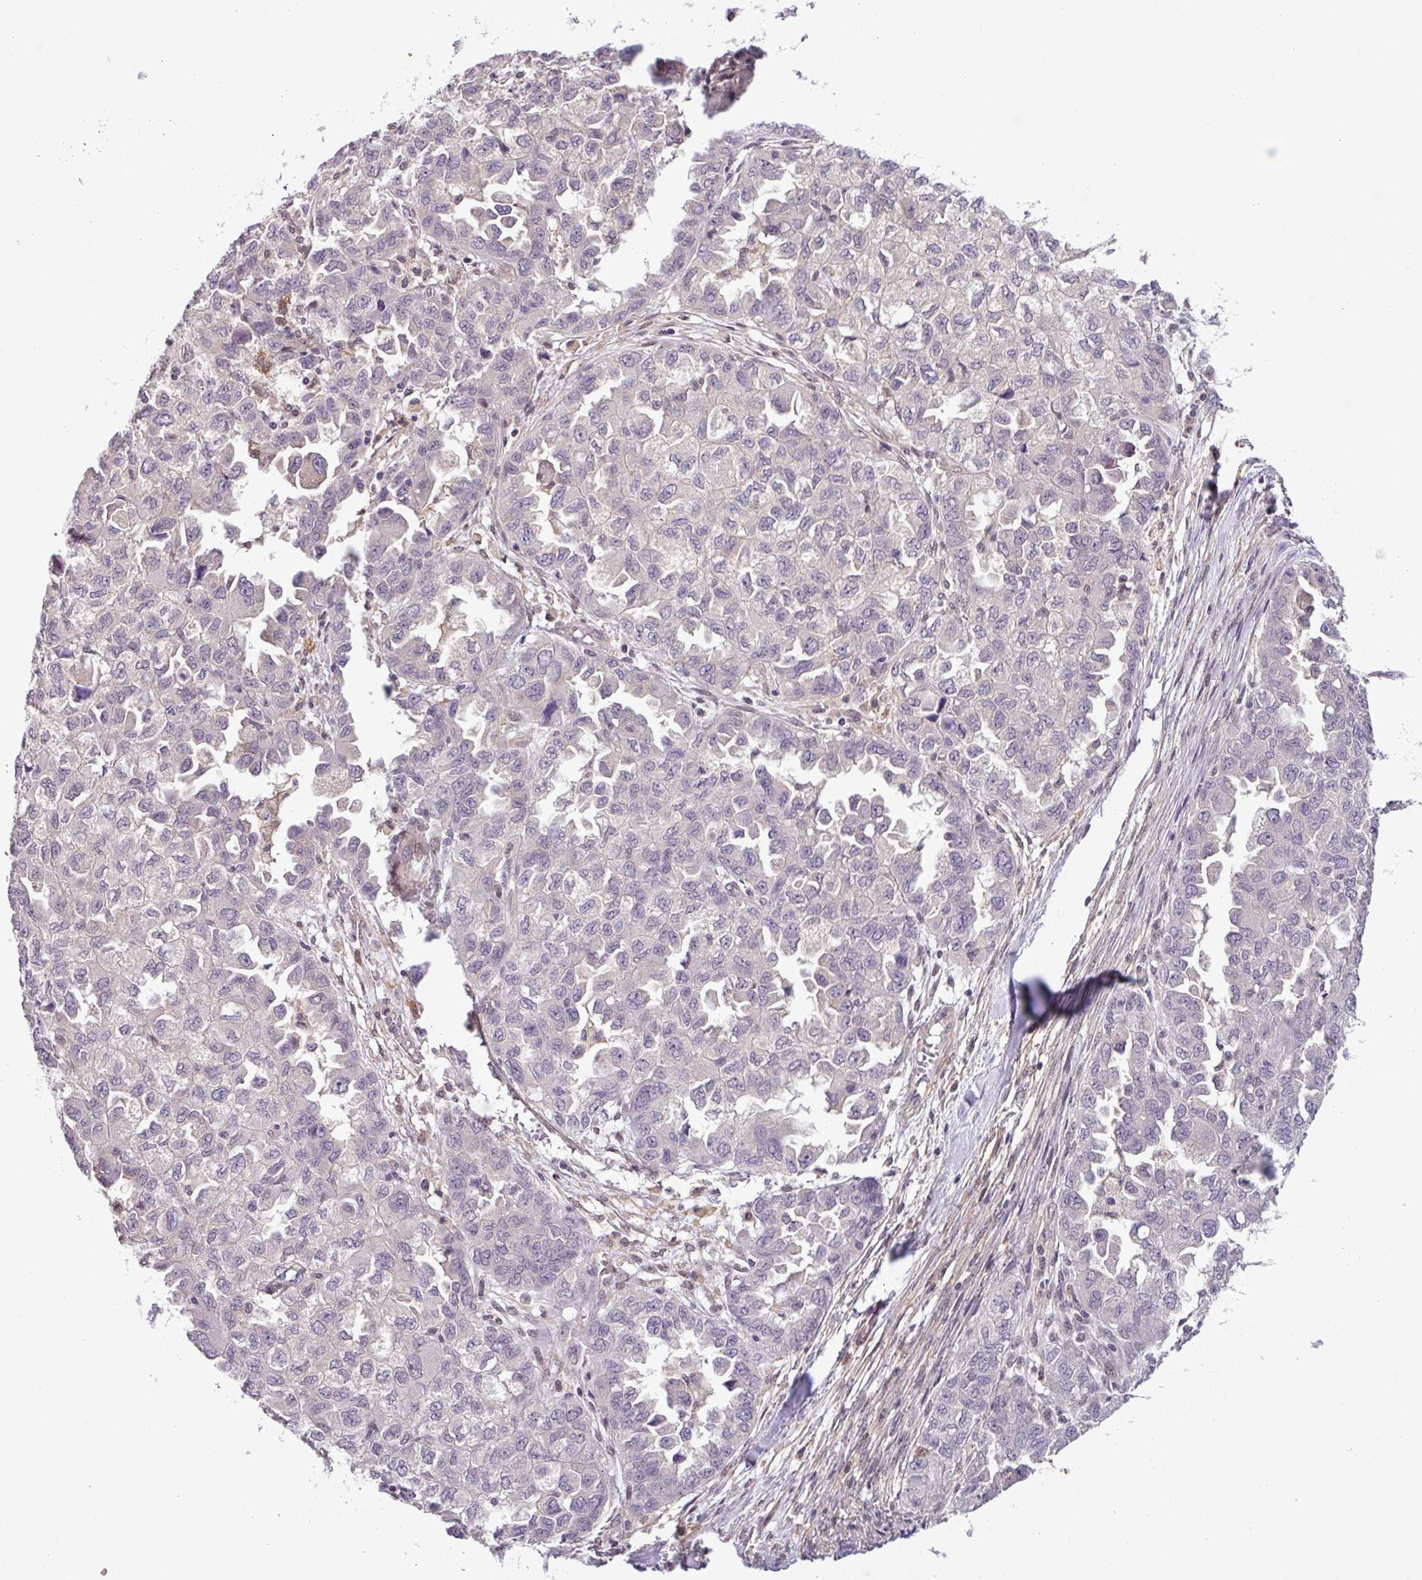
{"staining": {"intensity": "negative", "quantity": "none", "location": "none"}, "tissue": "ovarian cancer", "cell_type": "Tumor cells", "image_type": "cancer", "snomed": [{"axis": "morphology", "description": "Cystadenocarcinoma, serous, NOS"}, {"axis": "topography", "description": "Ovary"}], "caption": "Serous cystadenocarcinoma (ovarian) was stained to show a protein in brown. There is no significant staining in tumor cells. Nuclei are stained in blue.", "gene": "NPFFR1", "patient": {"sex": "female", "age": 84}}